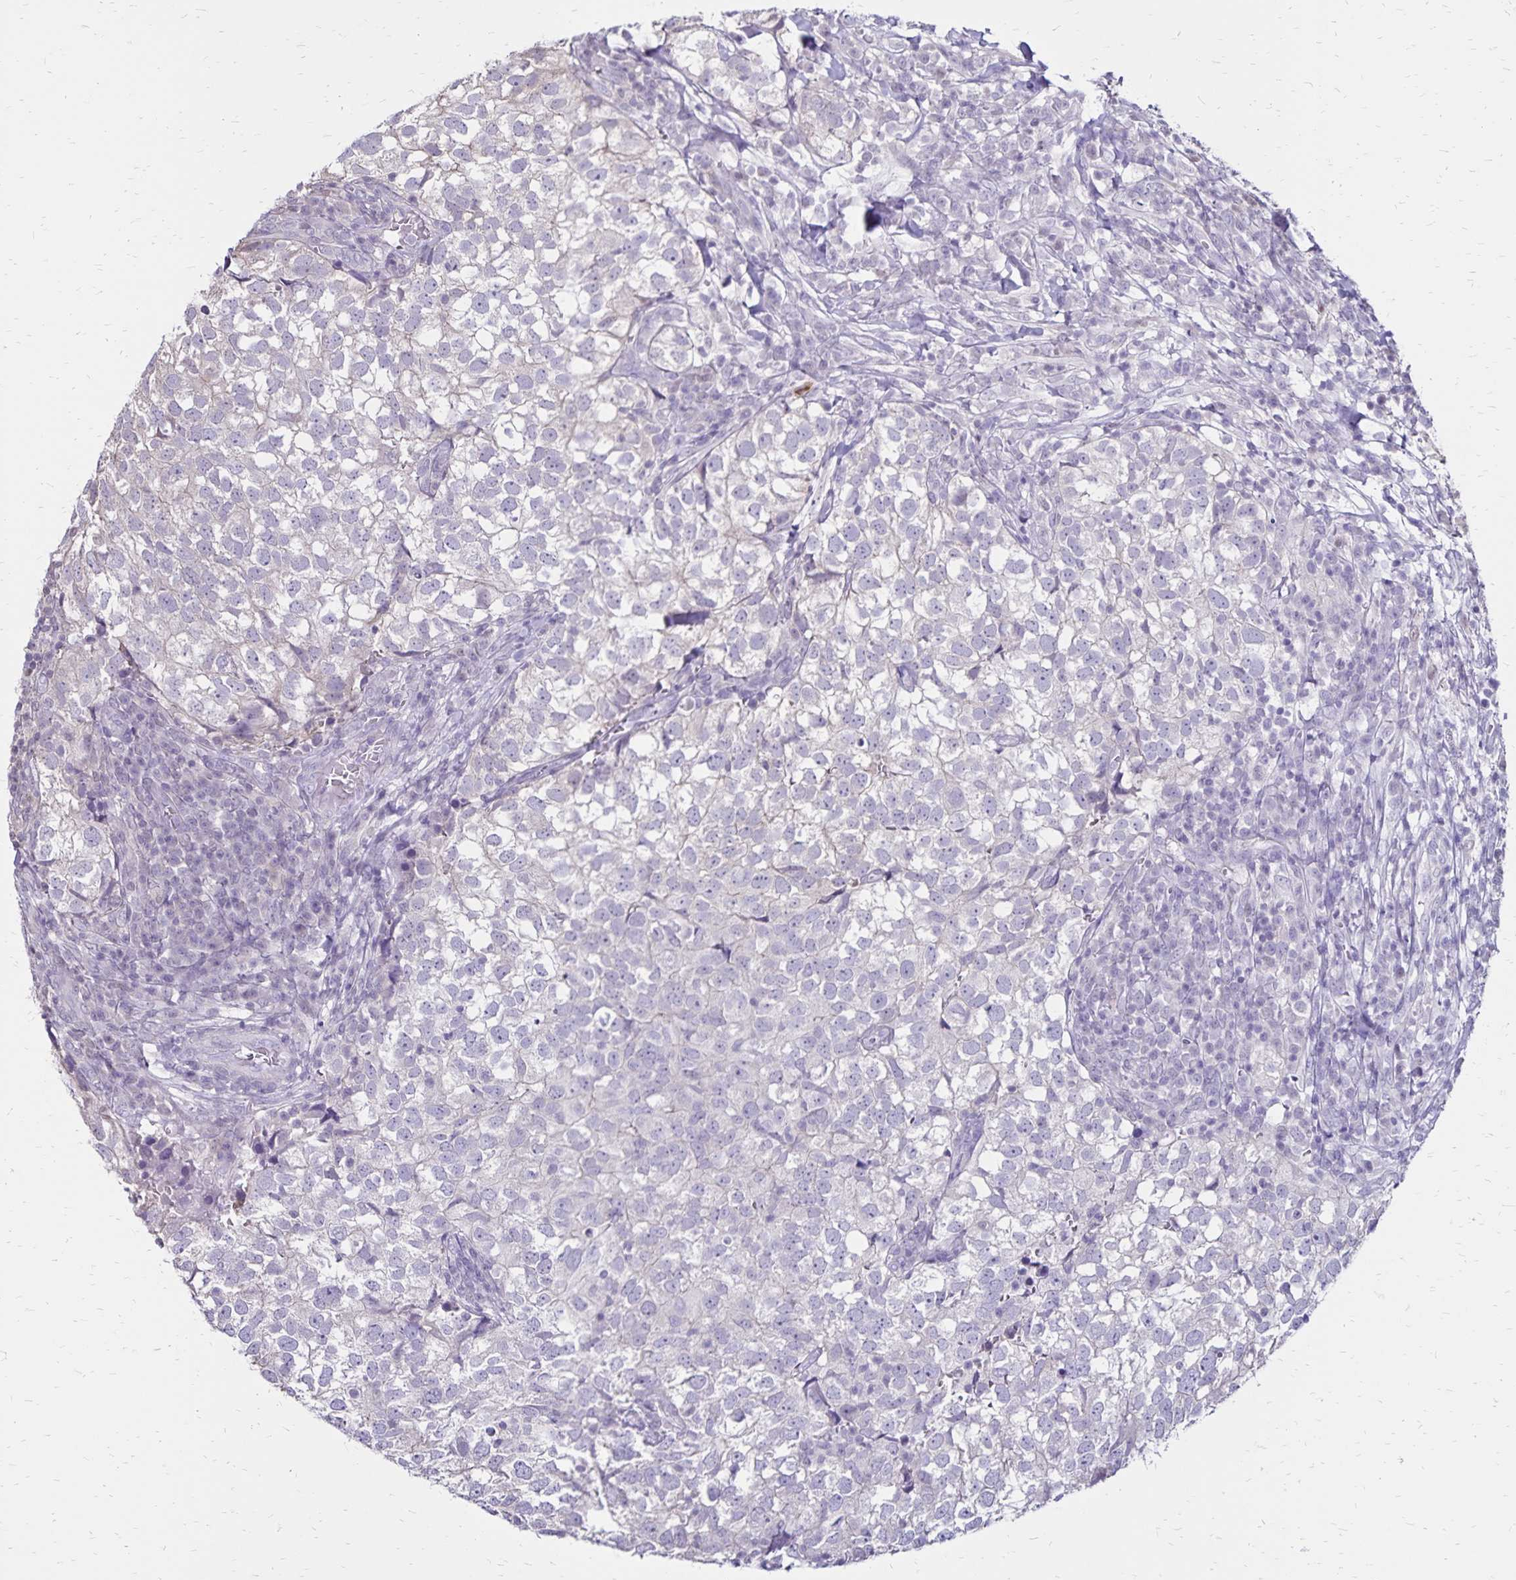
{"staining": {"intensity": "negative", "quantity": "none", "location": "none"}, "tissue": "breast cancer", "cell_type": "Tumor cells", "image_type": "cancer", "snomed": [{"axis": "morphology", "description": "Duct carcinoma"}, {"axis": "topography", "description": "Breast"}], "caption": "Immunohistochemistry of breast intraductal carcinoma reveals no expression in tumor cells. Brightfield microscopy of immunohistochemistry (IHC) stained with DAB (brown) and hematoxylin (blue), captured at high magnification.", "gene": "SH3GL3", "patient": {"sex": "female", "age": 30}}